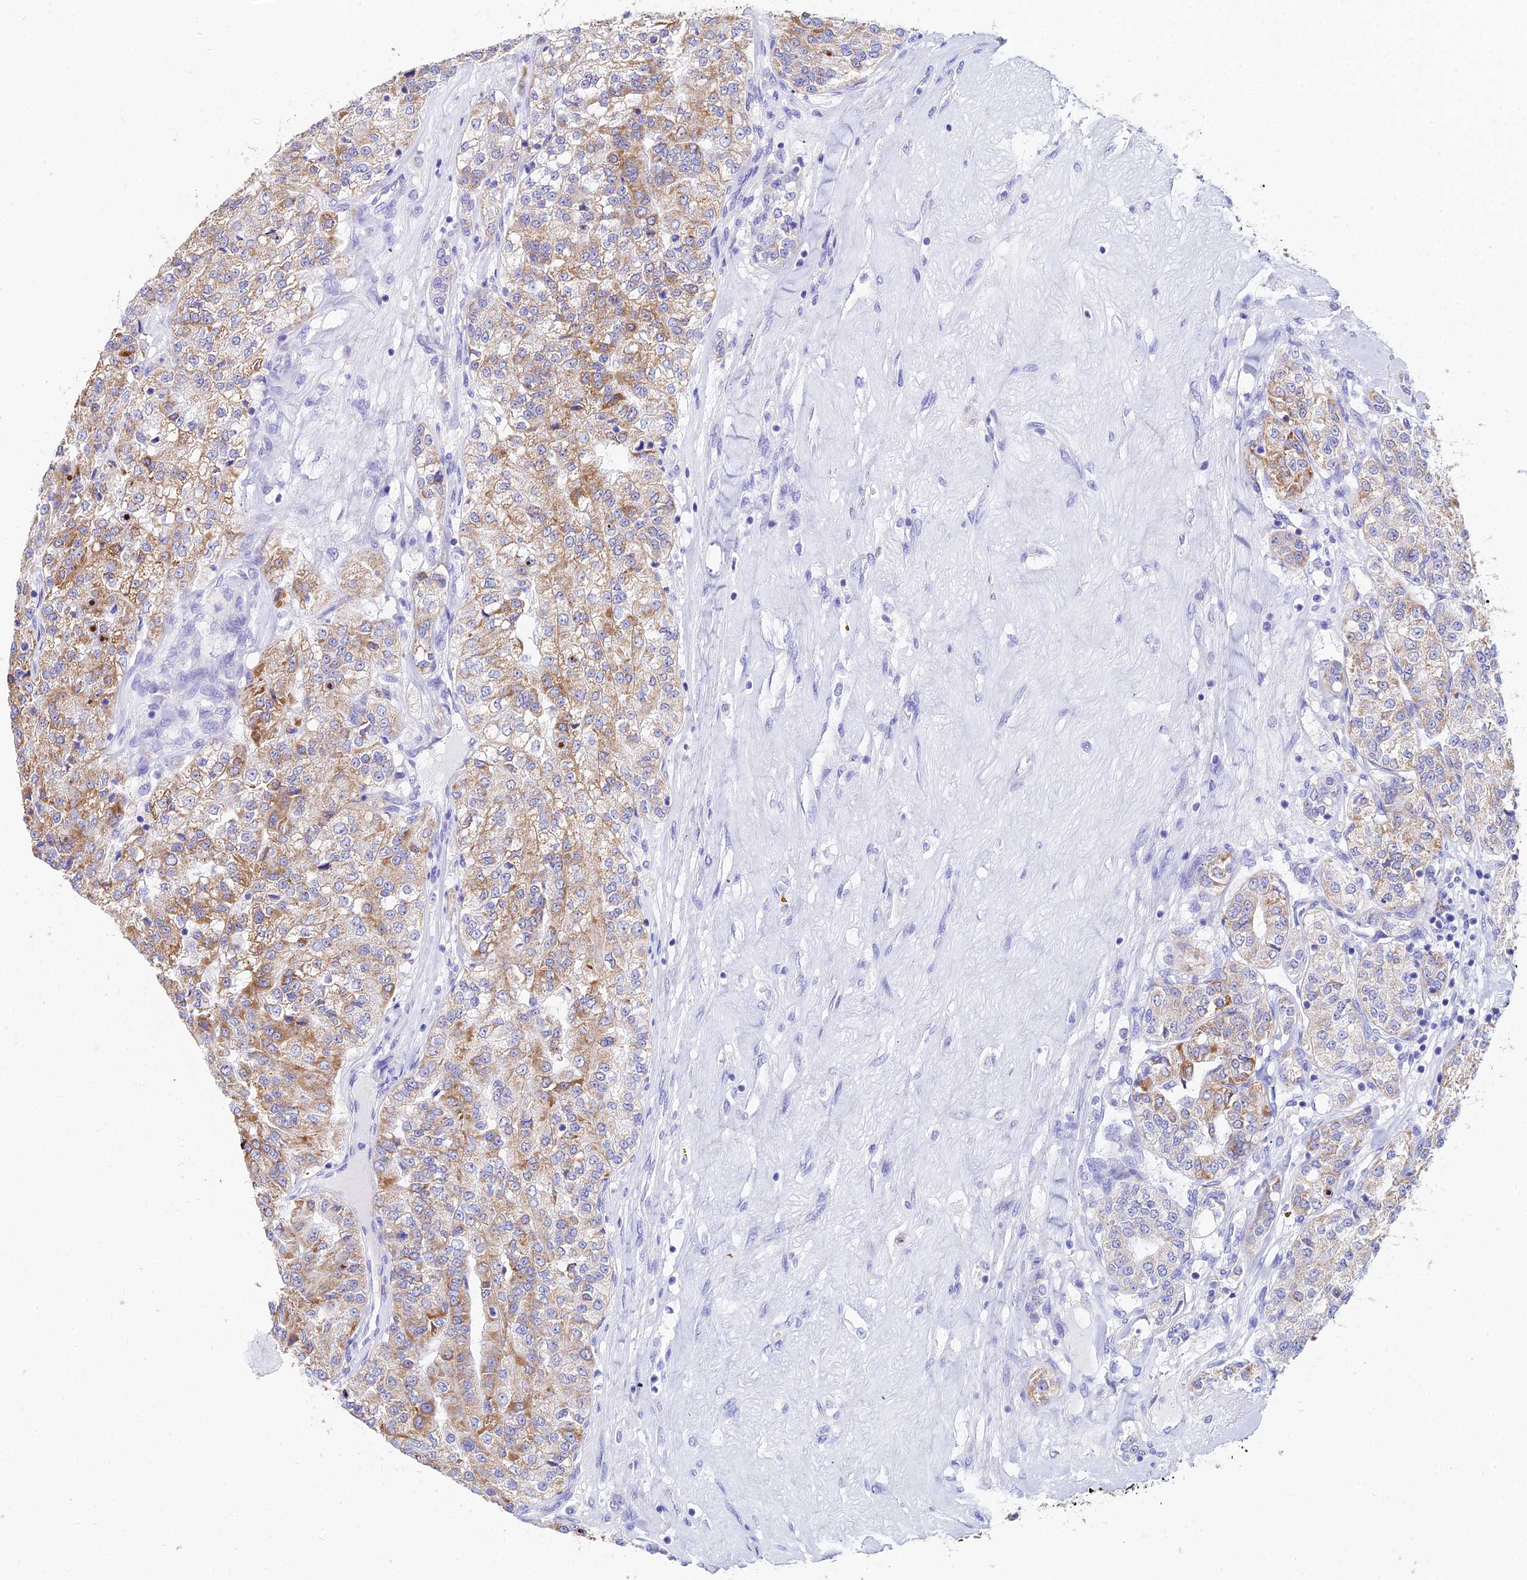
{"staining": {"intensity": "moderate", "quantity": ">75%", "location": "cytoplasmic/membranous"}, "tissue": "renal cancer", "cell_type": "Tumor cells", "image_type": "cancer", "snomed": [{"axis": "morphology", "description": "Adenocarcinoma, NOS"}, {"axis": "topography", "description": "Kidney"}], "caption": "Adenocarcinoma (renal) stained for a protein (brown) reveals moderate cytoplasmic/membranous positive expression in about >75% of tumor cells.", "gene": "CEP41", "patient": {"sex": "female", "age": 63}}